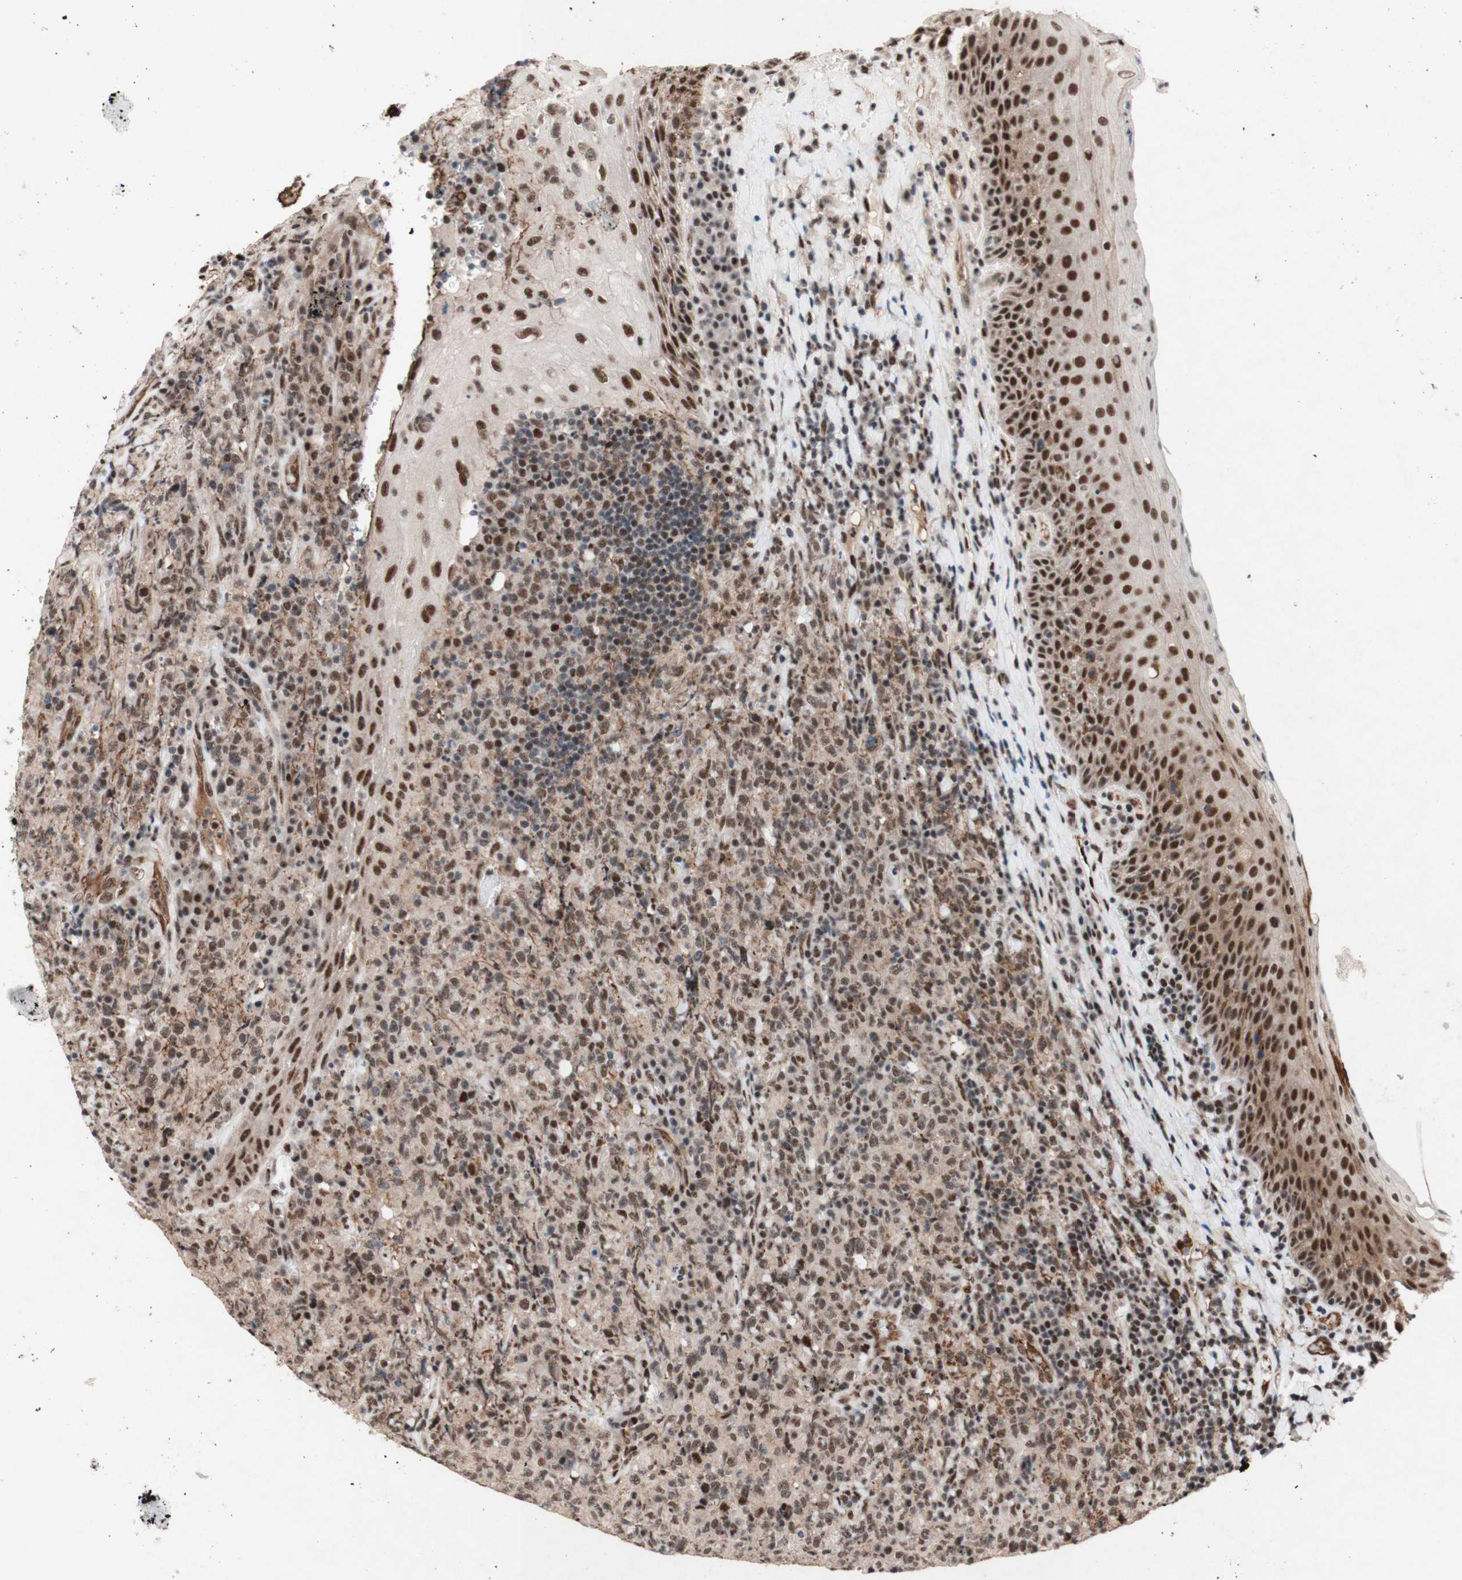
{"staining": {"intensity": "moderate", "quantity": ">75%", "location": "nuclear"}, "tissue": "lymphoma", "cell_type": "Tumor cells", "image_type": "cancer", "snomed": [{"axis": "morphology", "description": "Malignant lymphoma, non-Hodgkin's type, High grade"}, {"axis": "topography", "description": "Tonsil"}], "caption": "High-grade malignant lymphoma, non-Hodgkin's type stained for a protein (brown) shows moderate nuclear positive positivity in approximately >75% of tumor cells.", "gene": "TLE1", "patient": {"sex": "female", "age": 36}}